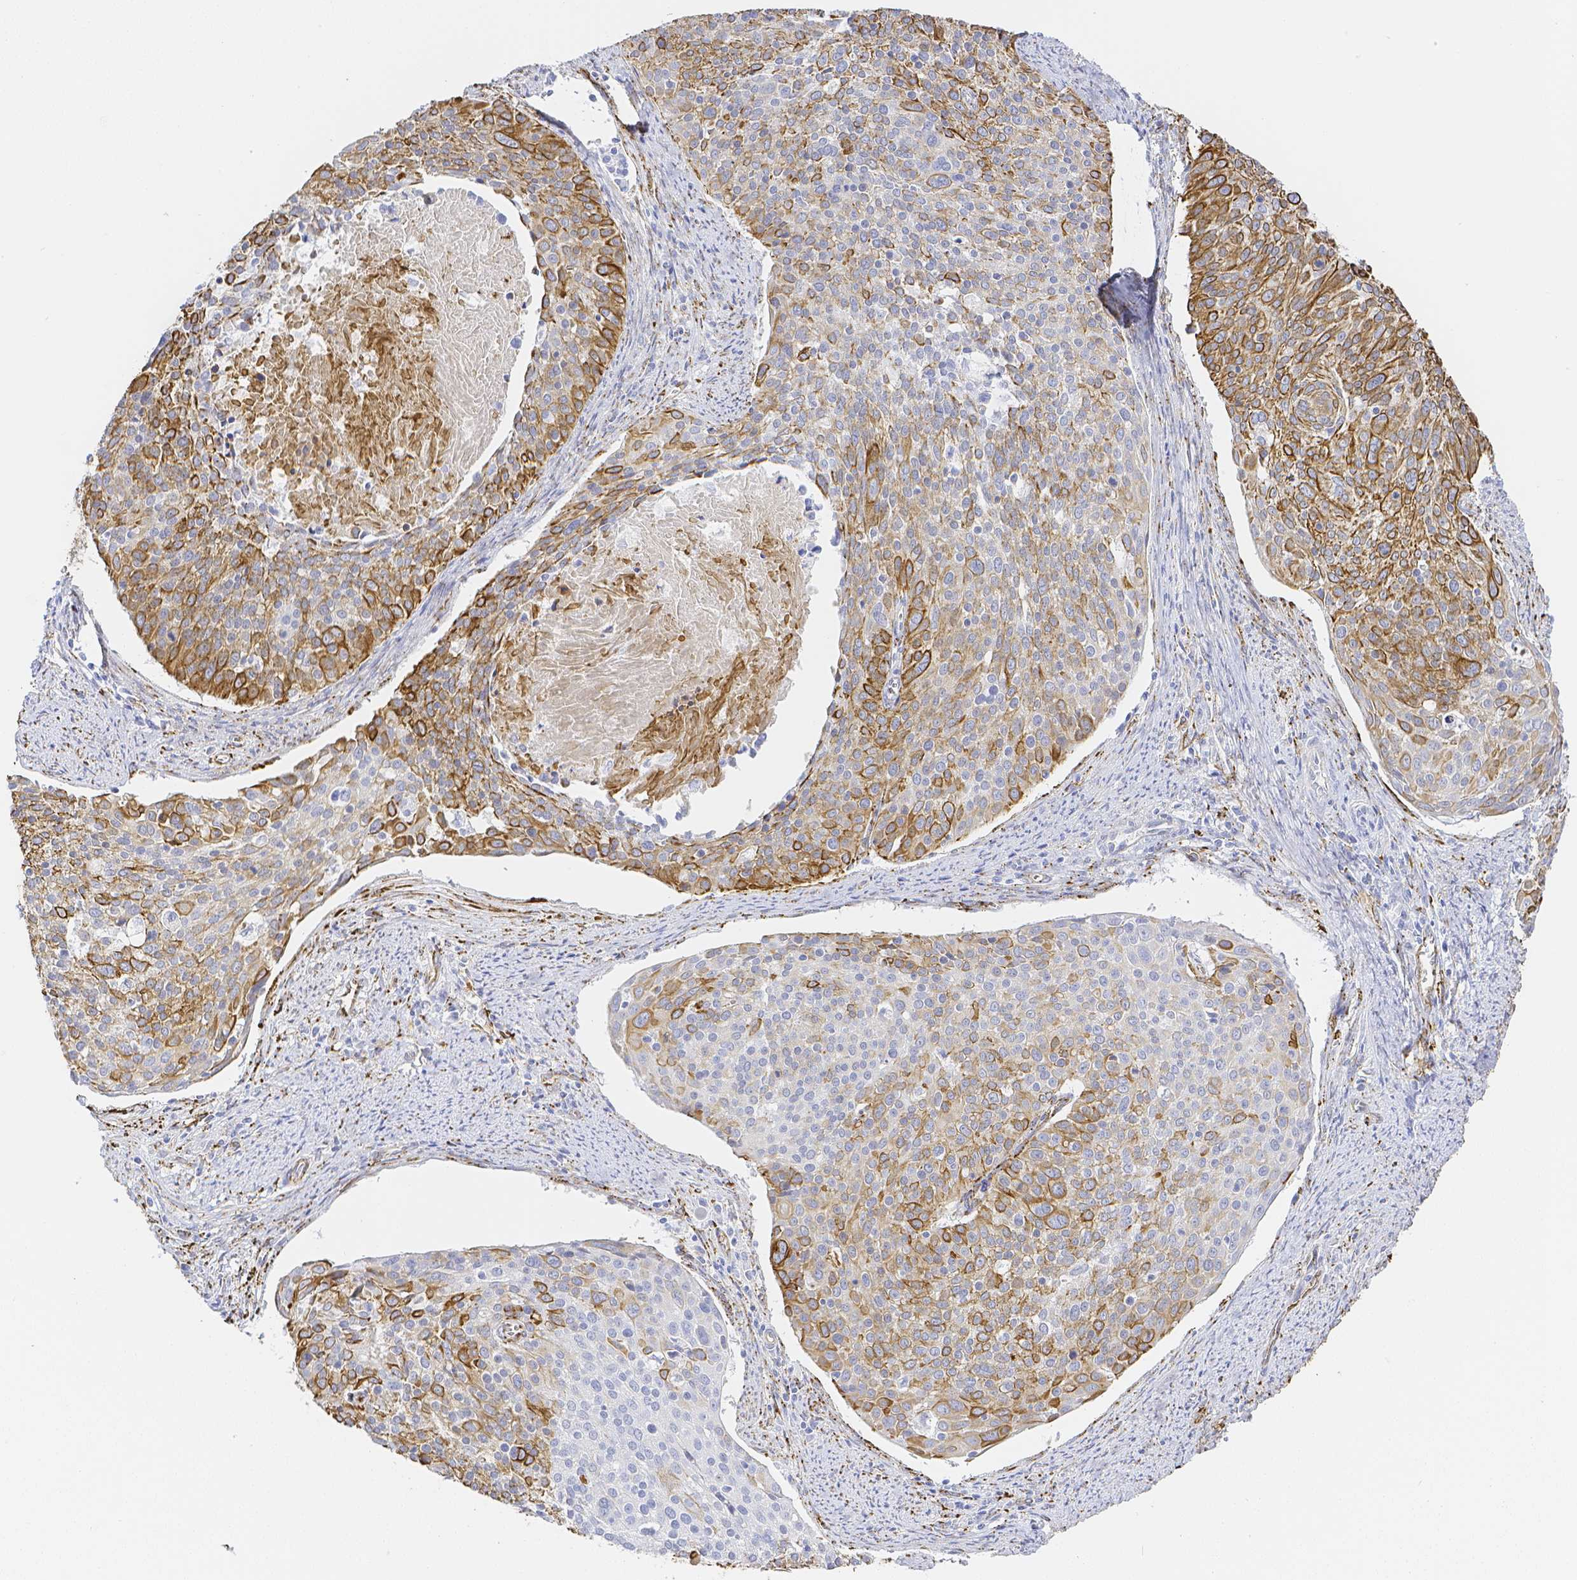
{"staining": {"intensity": "moderate", "quantity": "<25%", "location": "cytoplasmic/membranous"}, "tissue": "cervical cancer", "cell_type": "Tumor cells", "image_type": "cancer", "snomed": [{"axis": "morphology", "description": "Squamous cell carcinoma, NOS"}, {"axis": "topography", "description": "Cervix"}], "caption": "The histopathology image demonstrates staining of cervical squamous cell carcinoma, revealing moderate cytoplasmic/membranous protein staining (brown color) within tumor cells.", "gene": "SMURF1", "patient": {"sex": "female", "age": 39}}